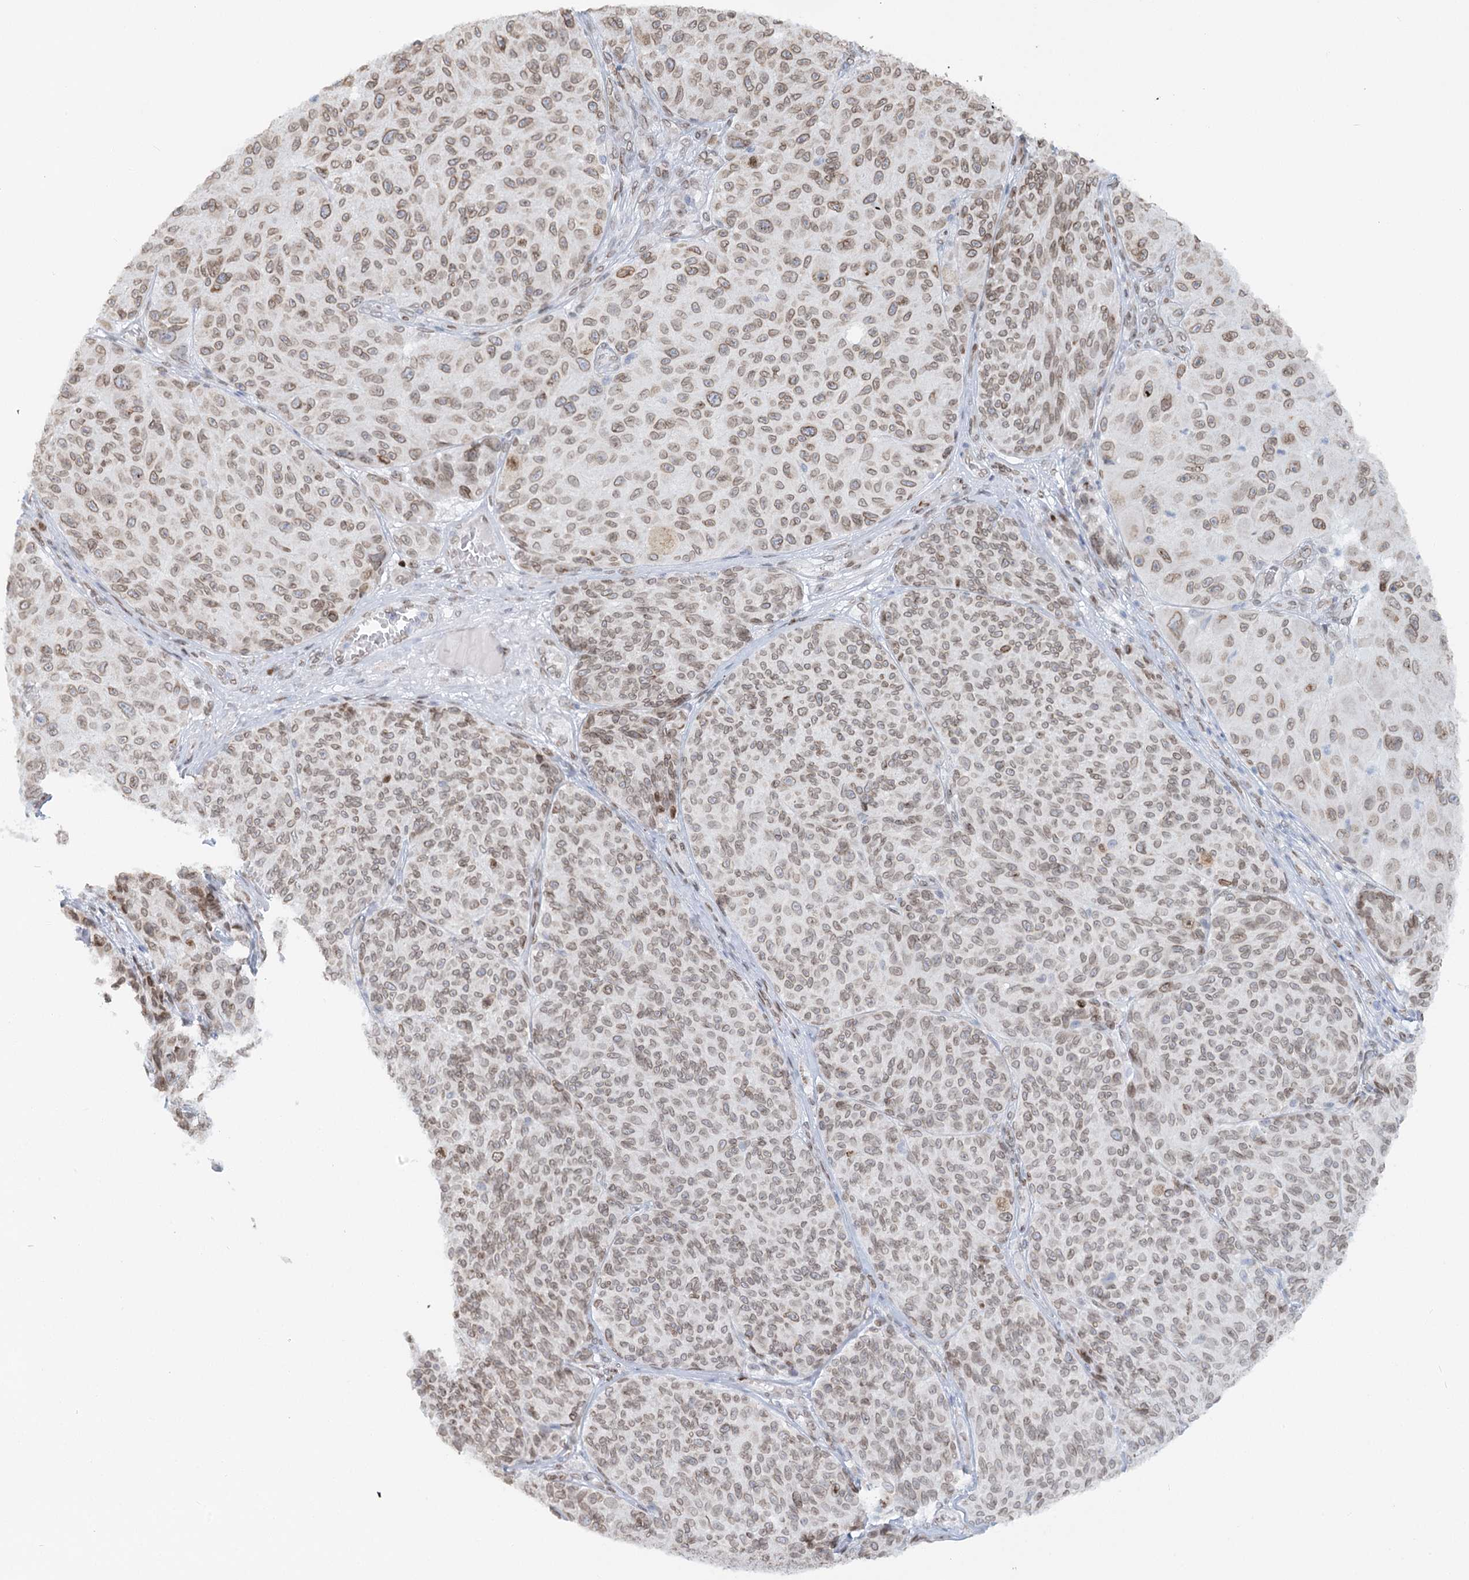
{"staining": {"intensity": "moderate", "quantity": ">75%", "location": "cytoplasmic/membranous,nuclear"}, "tissue": "melanoma", "cell_type": "Tumor cells", "image_type": "cancer", "snomed": [{"axis": "morphology", "description": "Malignant melanoma, NOS"}, {"axis": "topography", "description": "Skin"}], "caption": "Human malignant melanoma stained with a brown dye exhibits moderate cytoplasmic/membranous and nuclear positive staining in approximately >75% of tumor cells.", "gene": "VWA5A", "patient": {"sex": "male", "age": 83}}